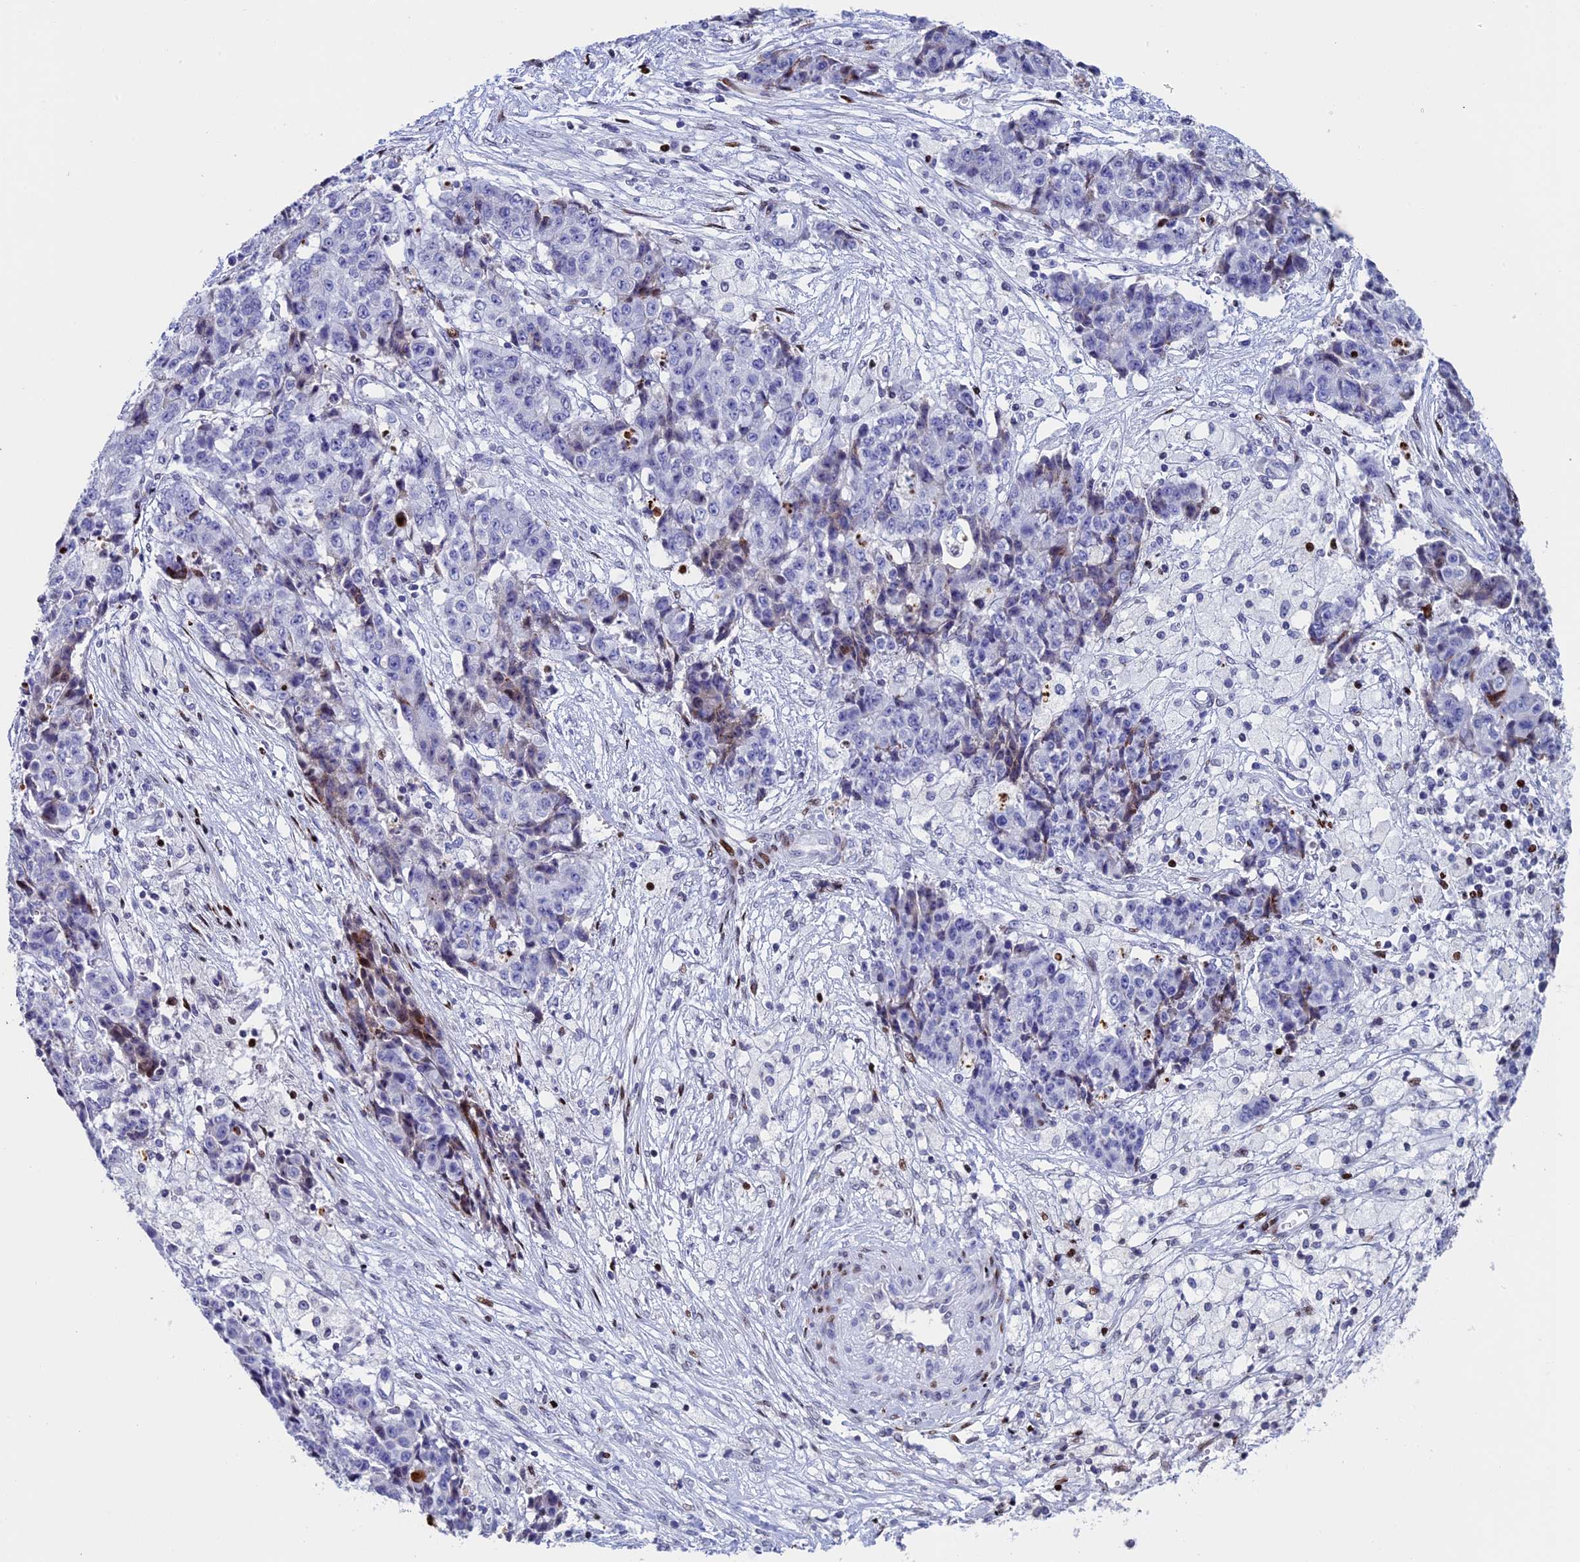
{"staining": {"intensity": "moderate", "quantity": "<25%", "location": "cytoplasmic/membranous,nuclear"}, "tissue": "ovarian cancer", "cell_type": "Tumor cells", "image_type": "cancer", "snomed": [{"axis": "morphology", "description": "Carcinoma, endometroid"}, {"axis": "topography", "description": "Ovary"}], "caption": "The image displays immunohistochemical staining of ovarian cancer (endometroid carcinoma). There is moderate cytoplasmic/membranous and nuclear staining is present in about <25% of tumor cells.", "gene": "BTBD3", "patient": {"sex": "female", "age": 42}}